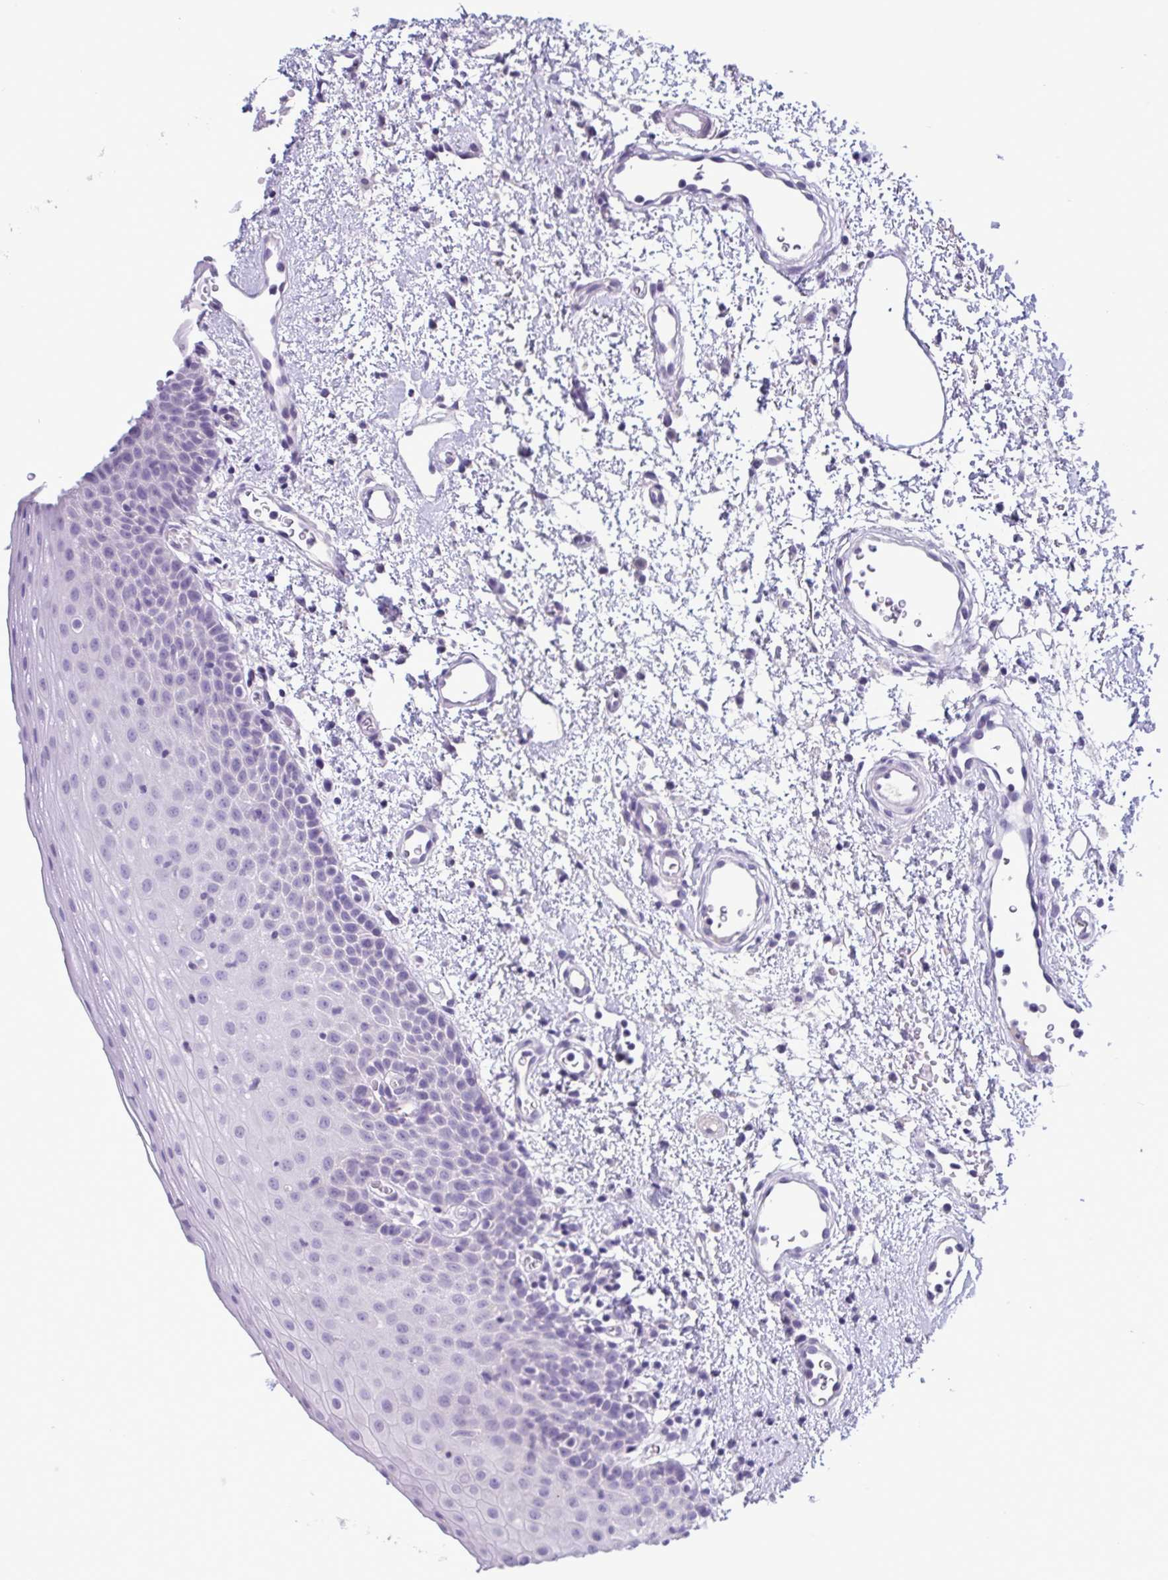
{"staining": {"intensity": "negative", "quantity": "none", "location": "none"}, "tissue": "oral mucosa", "cell_type": "Squamous epithelial cells", "image_type": "normal", "snomed": [{"axis": "morphology", "description": "Normal tissue, NOS"}, {"axis": "topography", "description": "Oral tissue"}, {"axis": "topography", "description": "Head-Neck"}], "caption": "DAB immunohistochemical staining of normal human oral mucosa exhibits no significant positivity in squamous epithelial cells.", "gene": "INAFM1", "patient": {"sex": "female", "age": 55}}